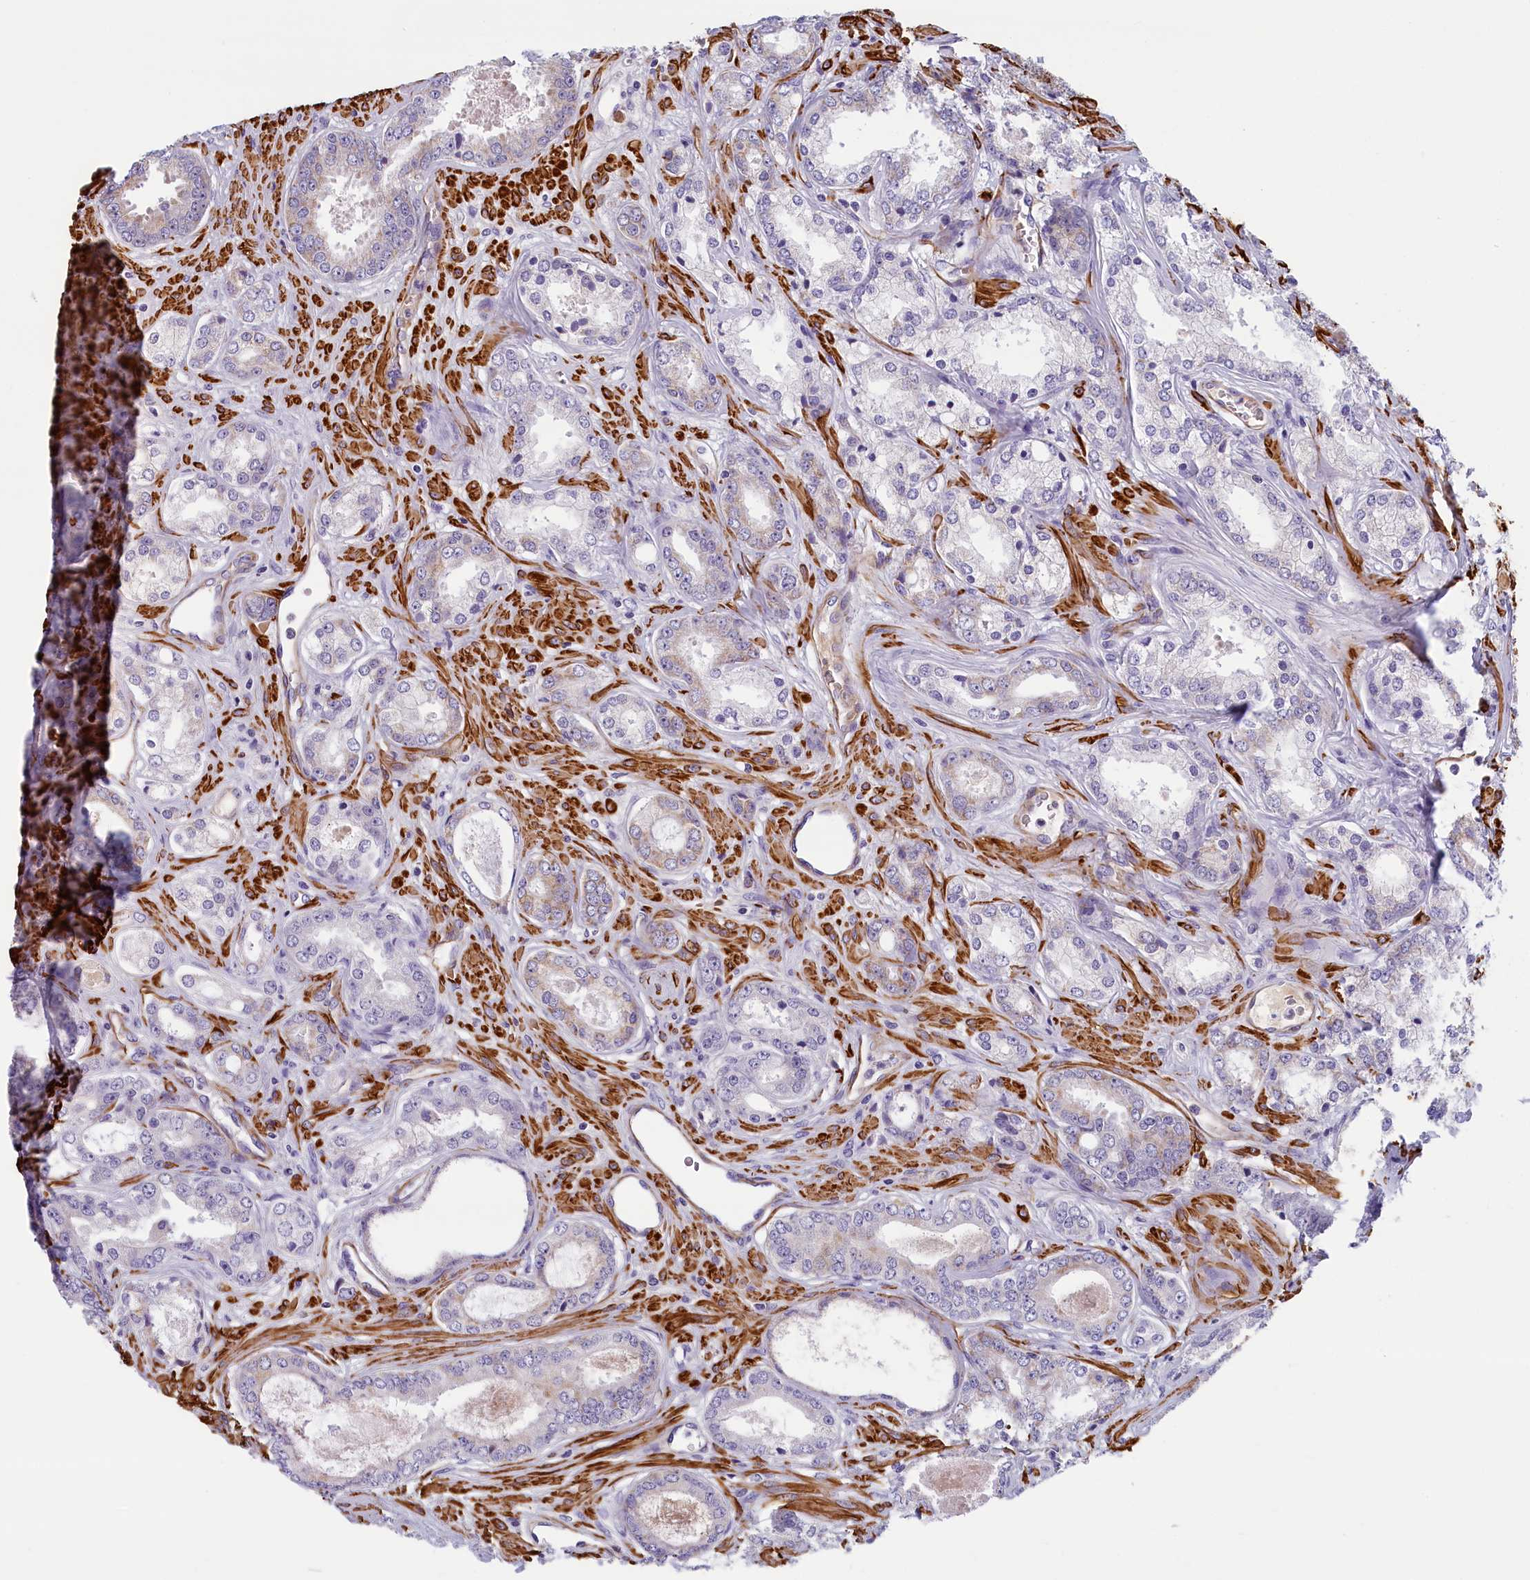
{"staining": {"intensity": "negative", "quantity": "none", "location": "none"}, "tissue": "prostate cancer", "cell_type": "Tumor cells", "image_type": "cancer", "snomed": [{"axis": "morphology", "description": "Adenocarcinoma, Low grade"}, {"axis": "topography", "description": "Prostate"}], "caption": "This is an IHC image of prostate low-grade adenocarcinoma. There is no positivity in tumor cells.", "gene": "BCL2L13", "patient": {"sex": "male", "age": 68}}